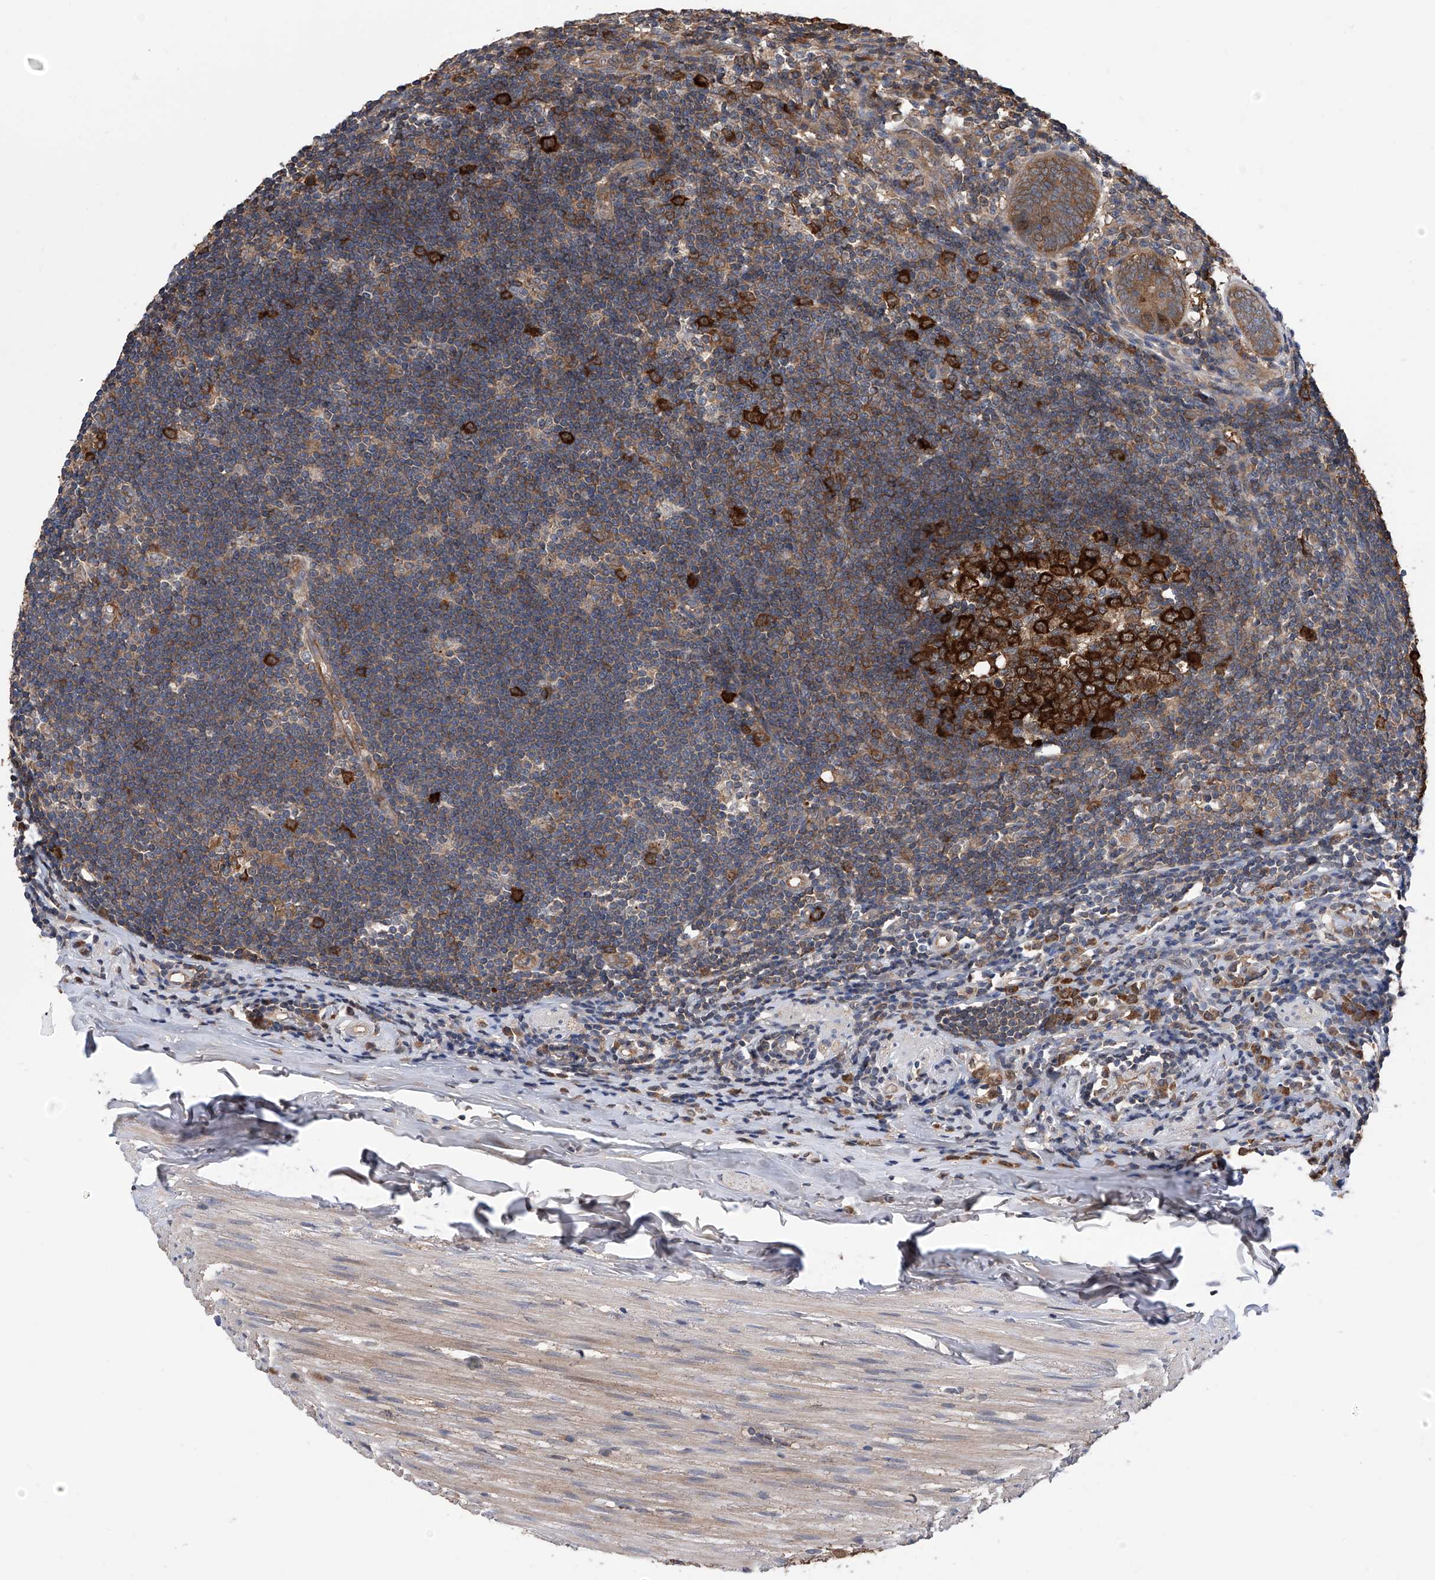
{"staining": {"intensity": "moderate", "quantity": ">75%", "location": "cytoplasmic/membranous"}, "tissue": "appendix", "cell_type": "Glandular cells", "image_type": "normal", "snomed": [{"axis": "morphology", "description": "Normal tissue, NOS"}, {"axis": "topography", "description": "Appendix"}], "caption": "Normal appendix reveals moderate cytoplasmic/membranous positivity in approximately >75% of glandular cells, visualized by immunohistochemistry.", "gene": "NUDT17", "patient": {"sex": "female", "age": 54}}